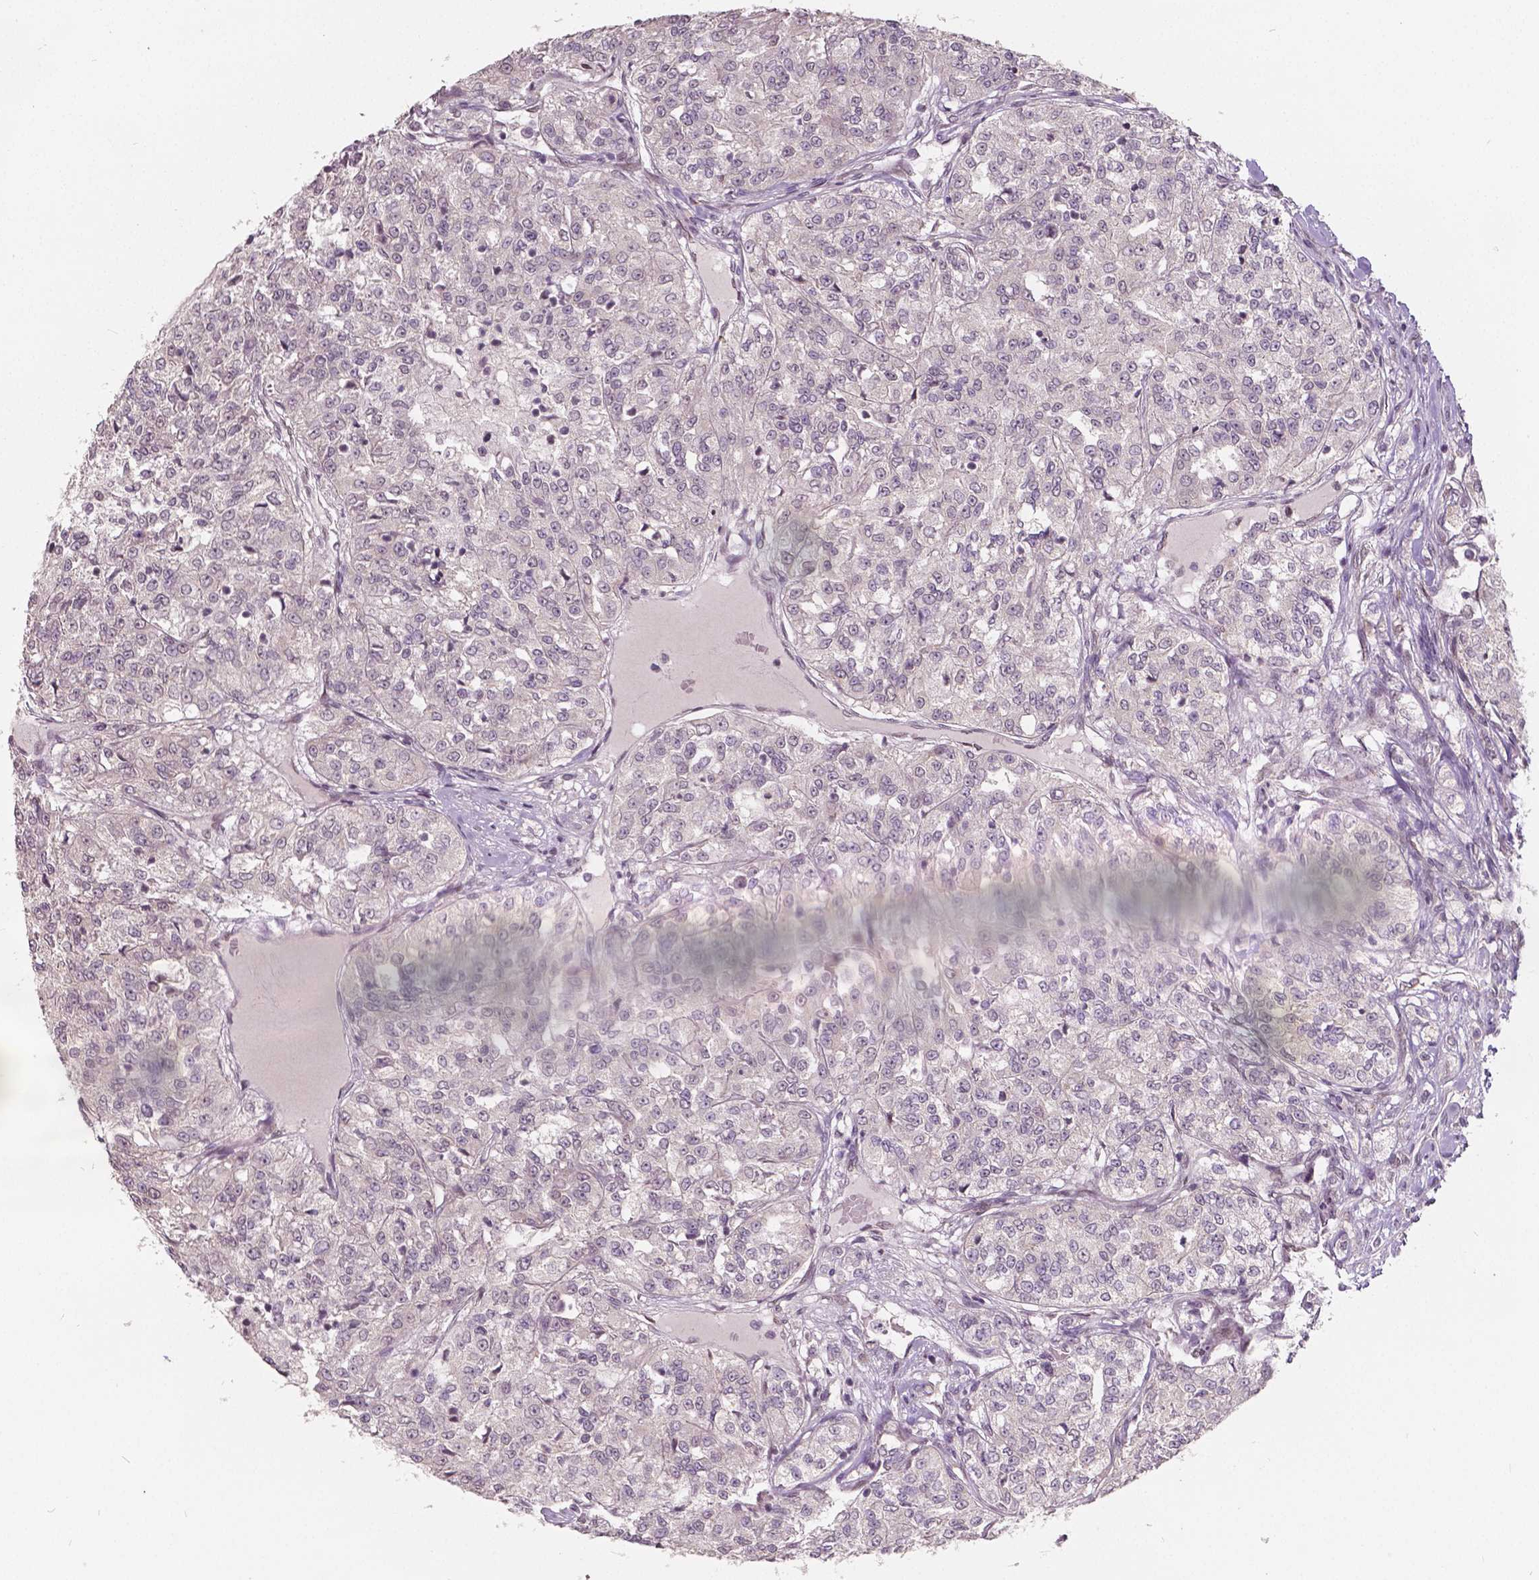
{"staining": {"intensity": "negative", "quantity": "none", "location": "none"}, "tissue": "renal cancer", "cell_type": "Tumor cells", "image_type": "cancer", "snomed": [{"axis": "morphology", "description": "Adenocarcinoma, NOS"}, {"axis": "topography", "description": "Kidney"}], "caption": "An immunohistochemistry (IHC) photomicrograph of renal adenocarcinoma is shown. There is no staining in tumor cells of renal adenocarcinoma.", "gene": "HMBOX1", "patient": {"sex": "female", "age": 63}}